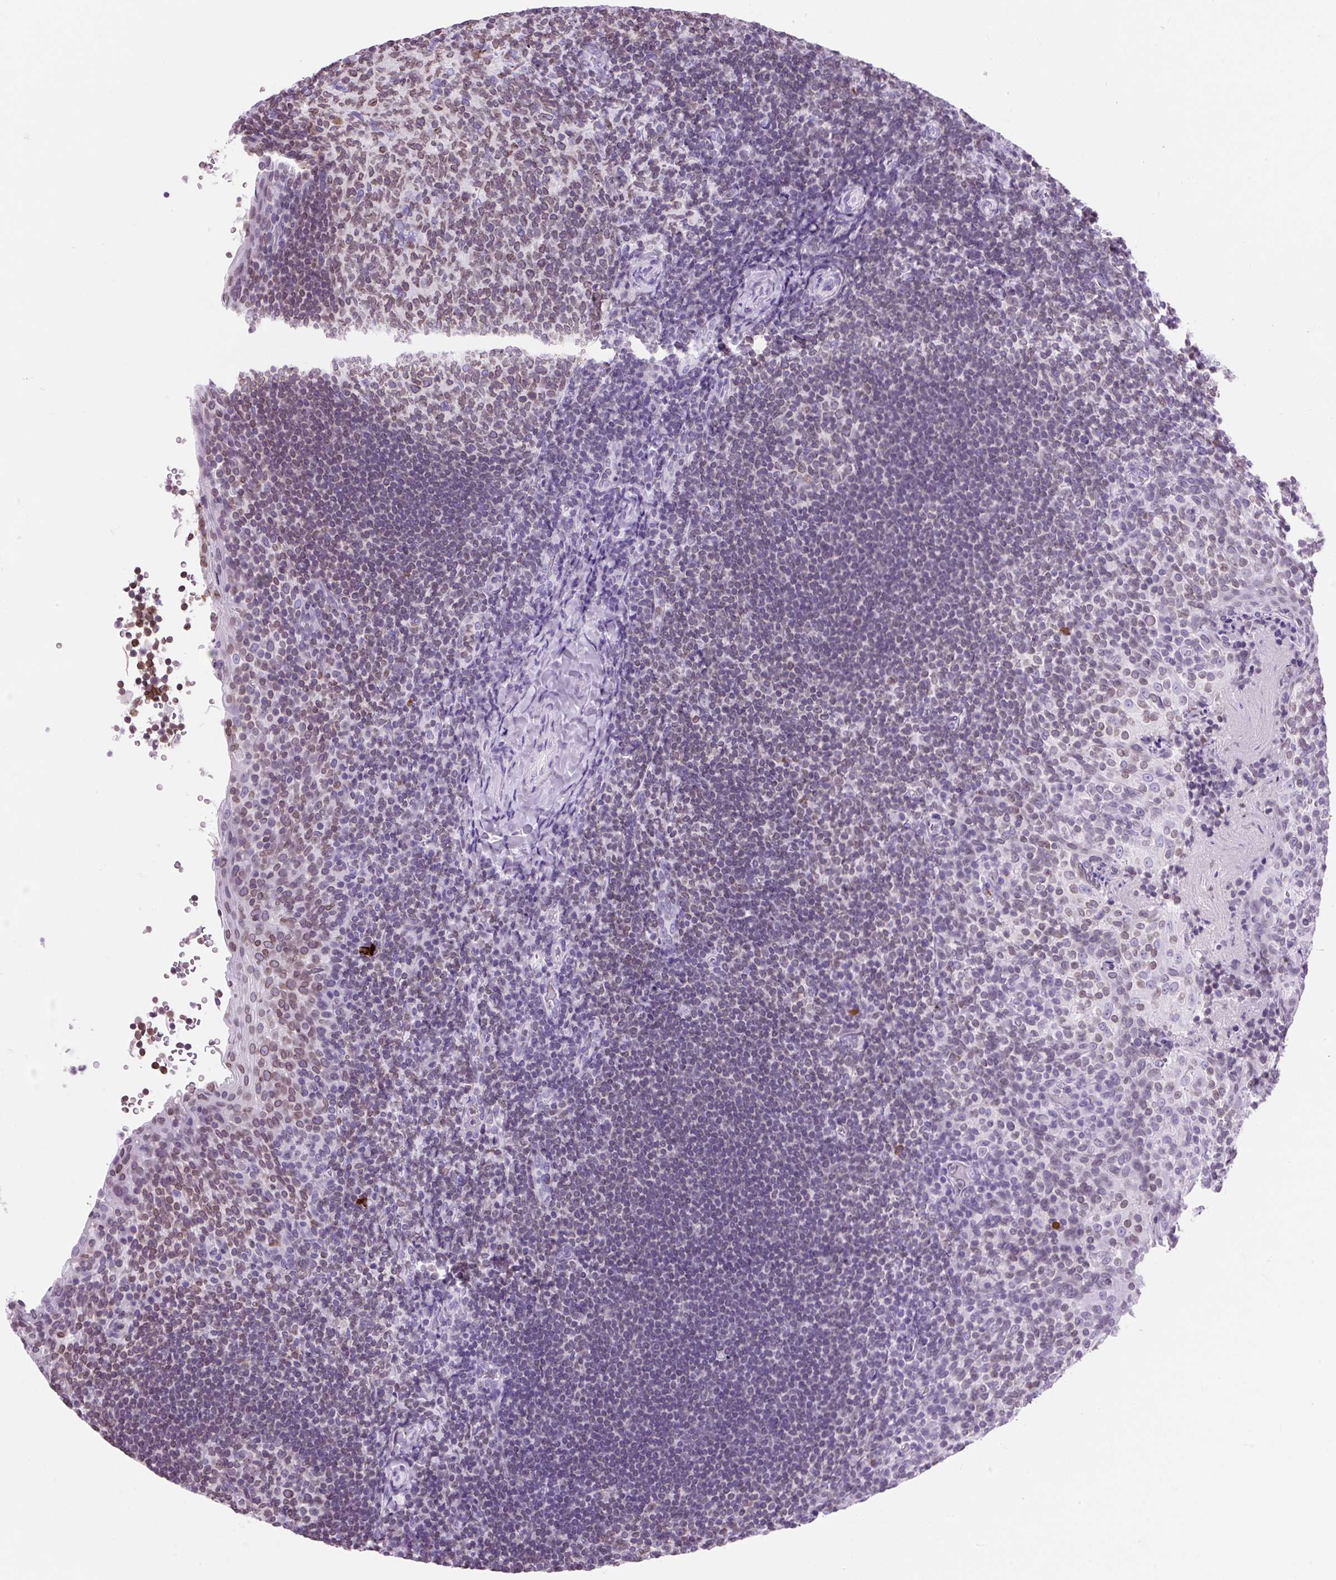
{"staining": {"intensity": "moderate", "quantity": "25%-75%", "location": "cytoplasmic/membranous,nuclear"}, "tissue": "tonsil", "cell_type": "Germinal center cells", "image_type": "normal", "snomed": [{"axis": "morphology", "description": "Normal tissue, NOS"}, {"axis": "topography", "description": "Tonsil"}], "caption": "Immunohistochemical staining of normal tonsil displays 25%-75% levels of moderate cytoplasmic/membranous,nuclear protein positivity in about 25%-75% of germinal center cells. The protein of interest is shown in brown color, while the nuclei are stained blue.", "gene": "VPREB1", "patient": {"sex": "female", "age": 10}}